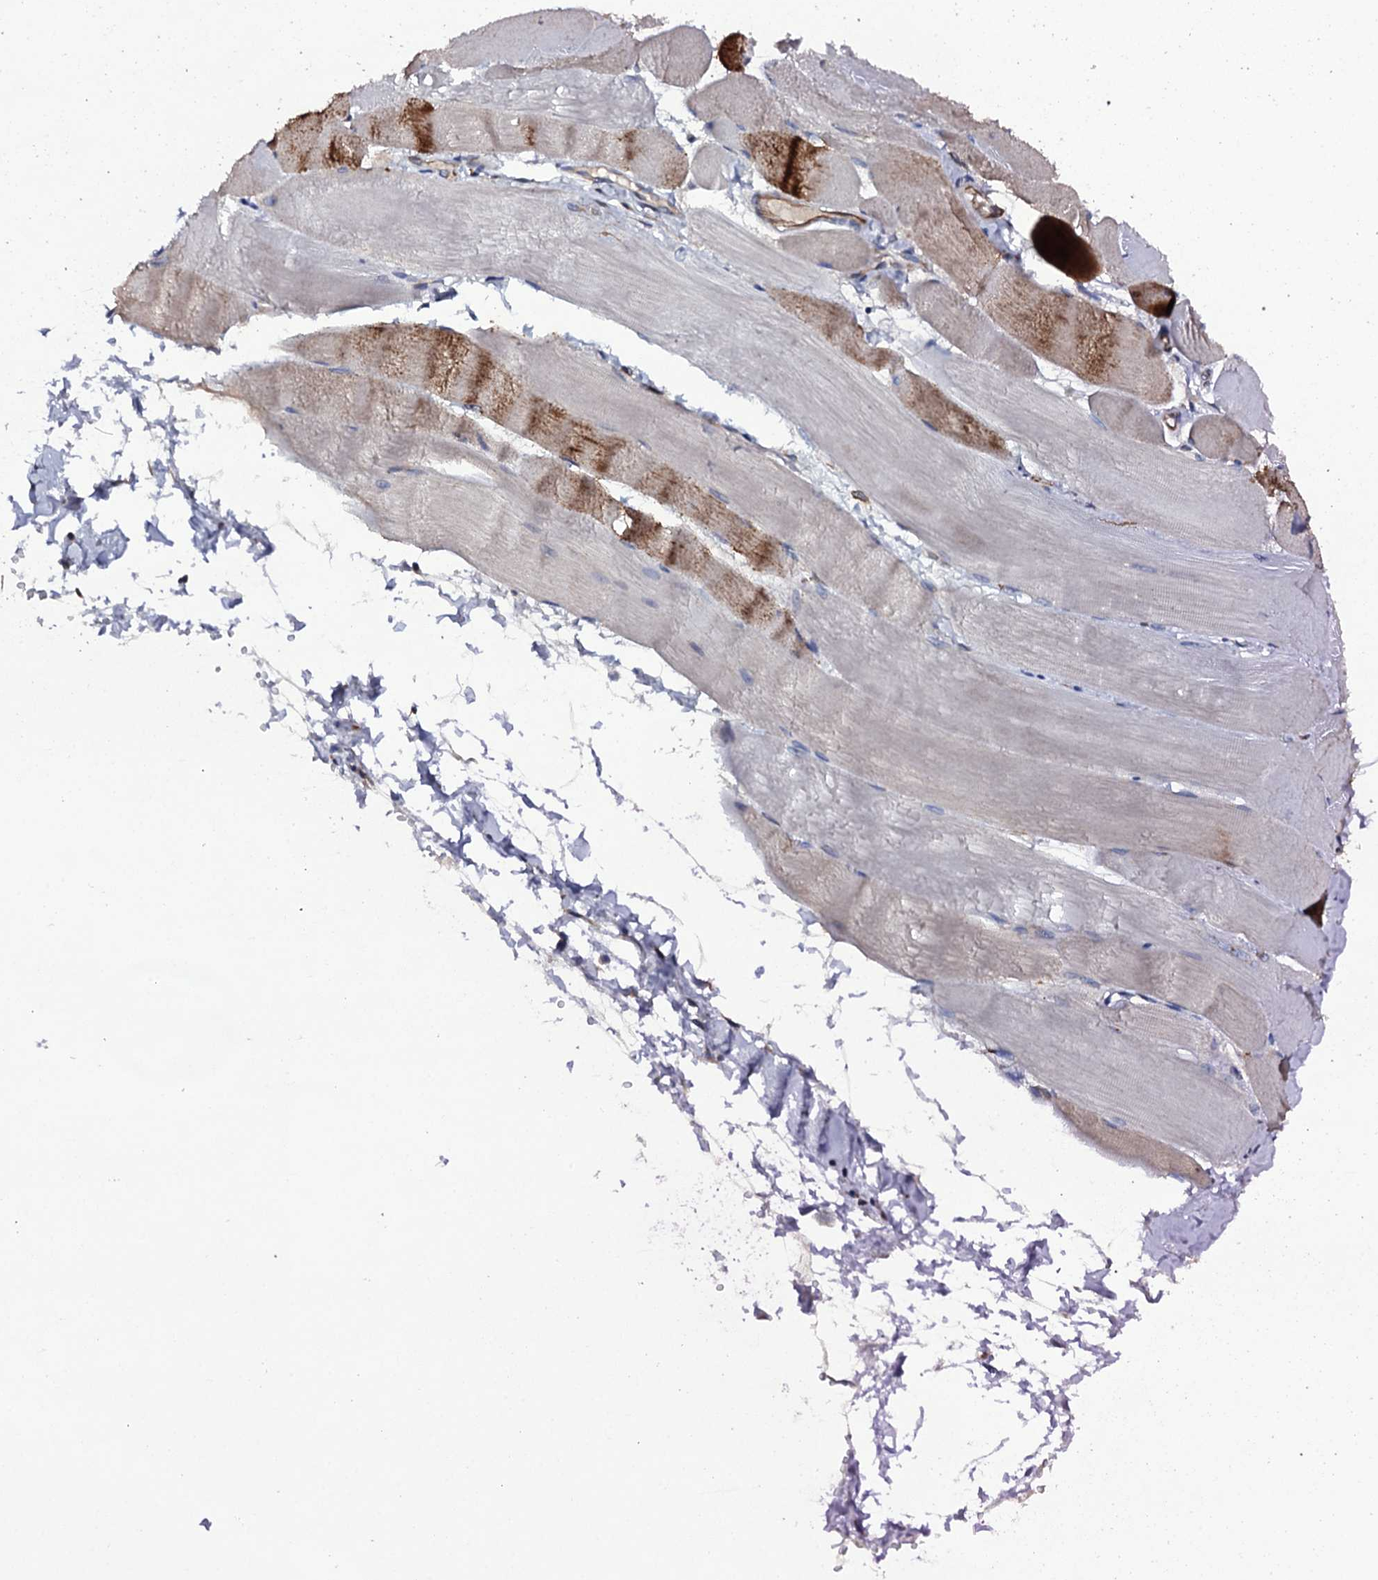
{"staining": {"intensity": "moderate", "quantity": "<25%", "location": "cytoplasmic/membranous"}, "tissue": "skeletal muscle", "cell_type": "Myocytes", "image_type": "normal", "snomed": [{"axis": "morphology", "description": "Normal tissue, NOS"}, {"axis": "morphology", "description": "Basal cell carcinoma"}, {"axis": "topography", "description": "Skeletal muscle"}], "caption": "Skeletal muscle stained with a brown dye exhibits moderate cytoplasmic/membranous positive expression in approximately <25% of myocytes.", "gene": "BCL2L14", "patient": {"sex": "female", "age": 64}}